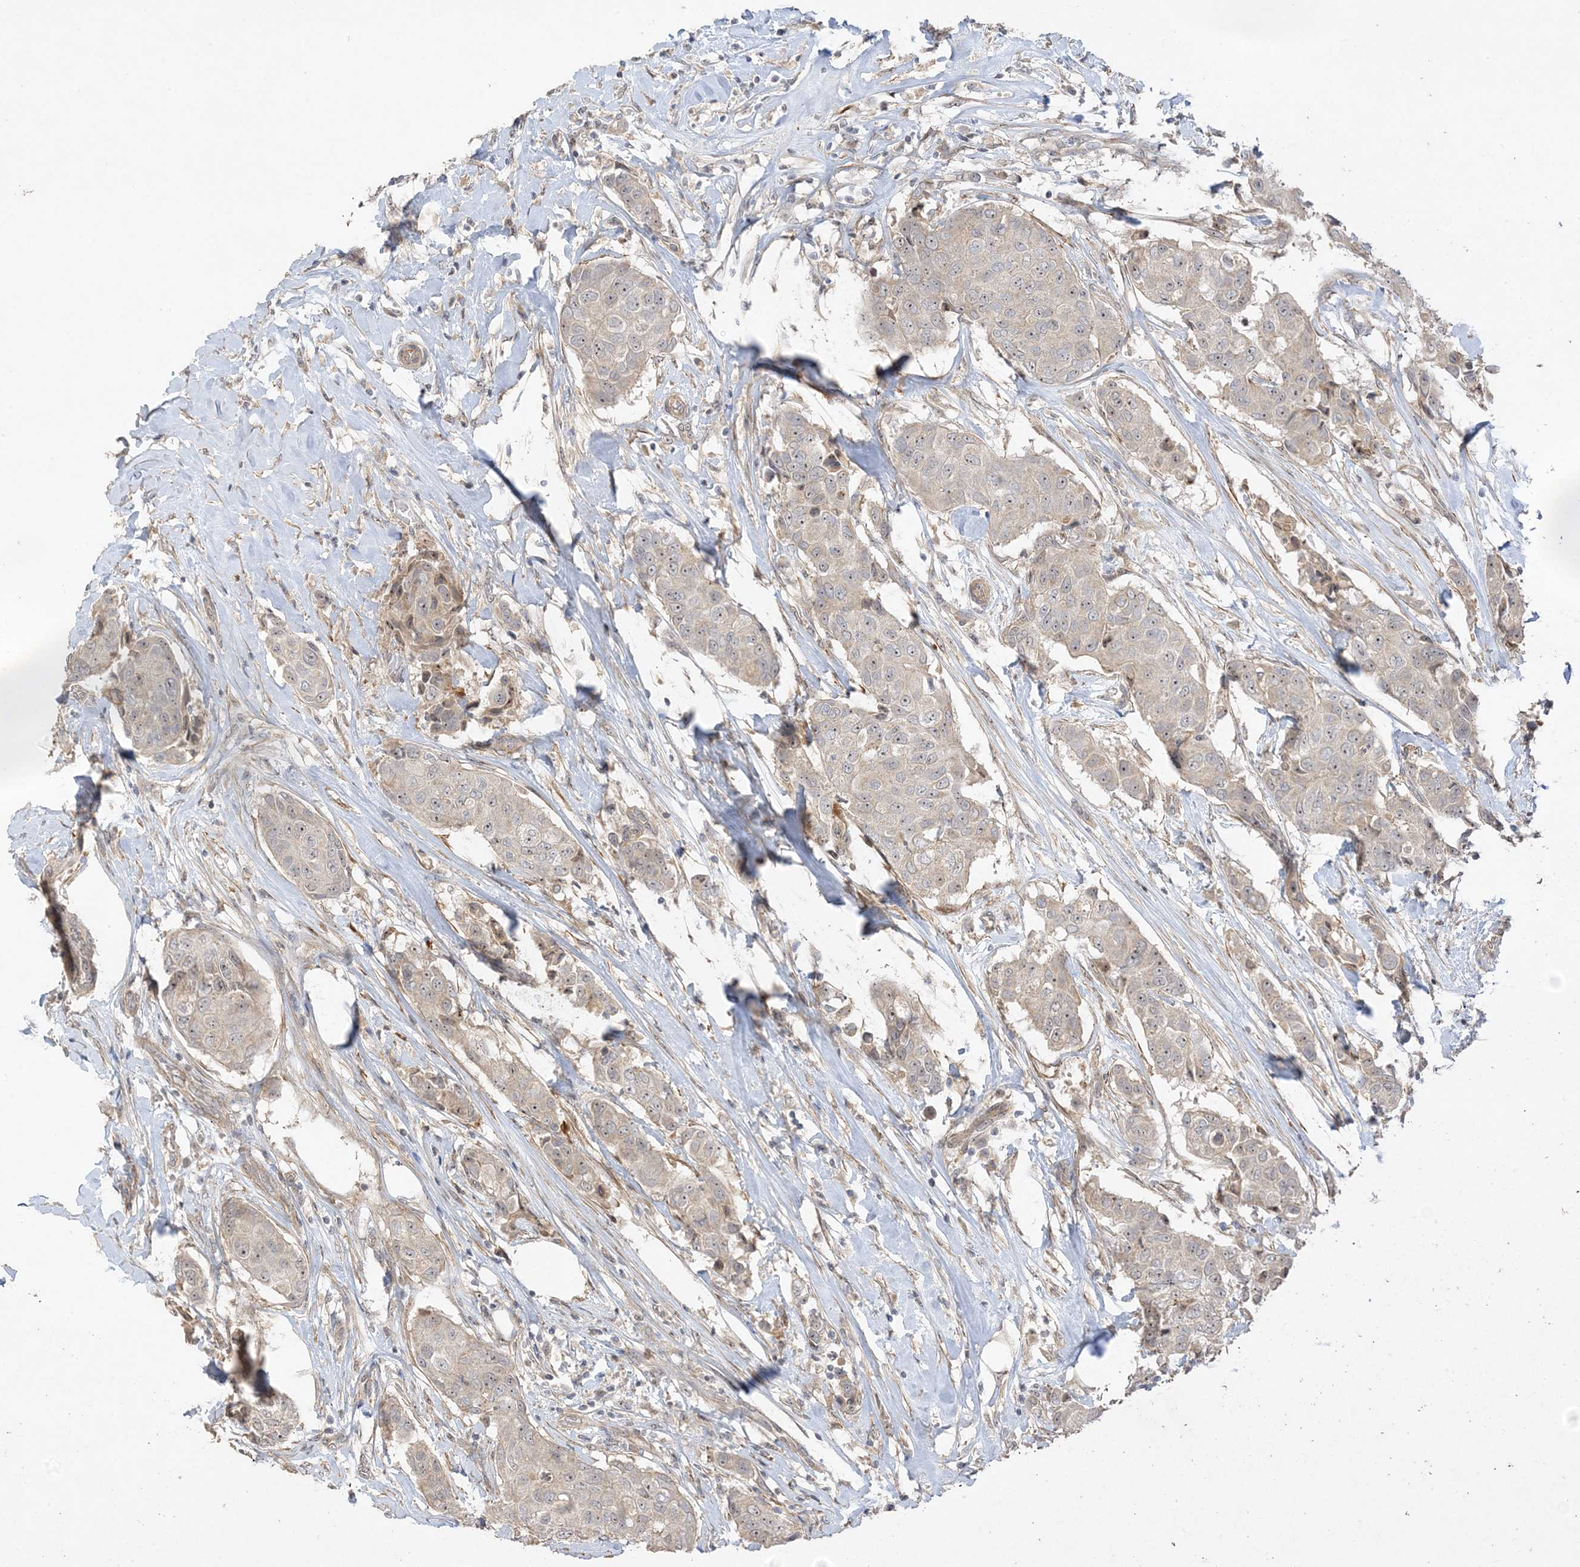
{"staining": {"intensity": "weak", "quantity": "25%-75%", "location": "nuclear"}, "tissue": "breast cancer", "cell_type": "Tumor cells", "image_type": "cancer", "snomed": [{"axis": "morphology", "description": "Duct carcinoma"}, {"axis": "topography", "description": "Breast"}], "caption": "IHC of breast cancer (invasive ductal carcinoma) reveals low levels of weak nuclear expression in approximately 25%-75% of tumor cells.", "gene": "DDX18", "patient": {"sex": "female", "age": 80}}